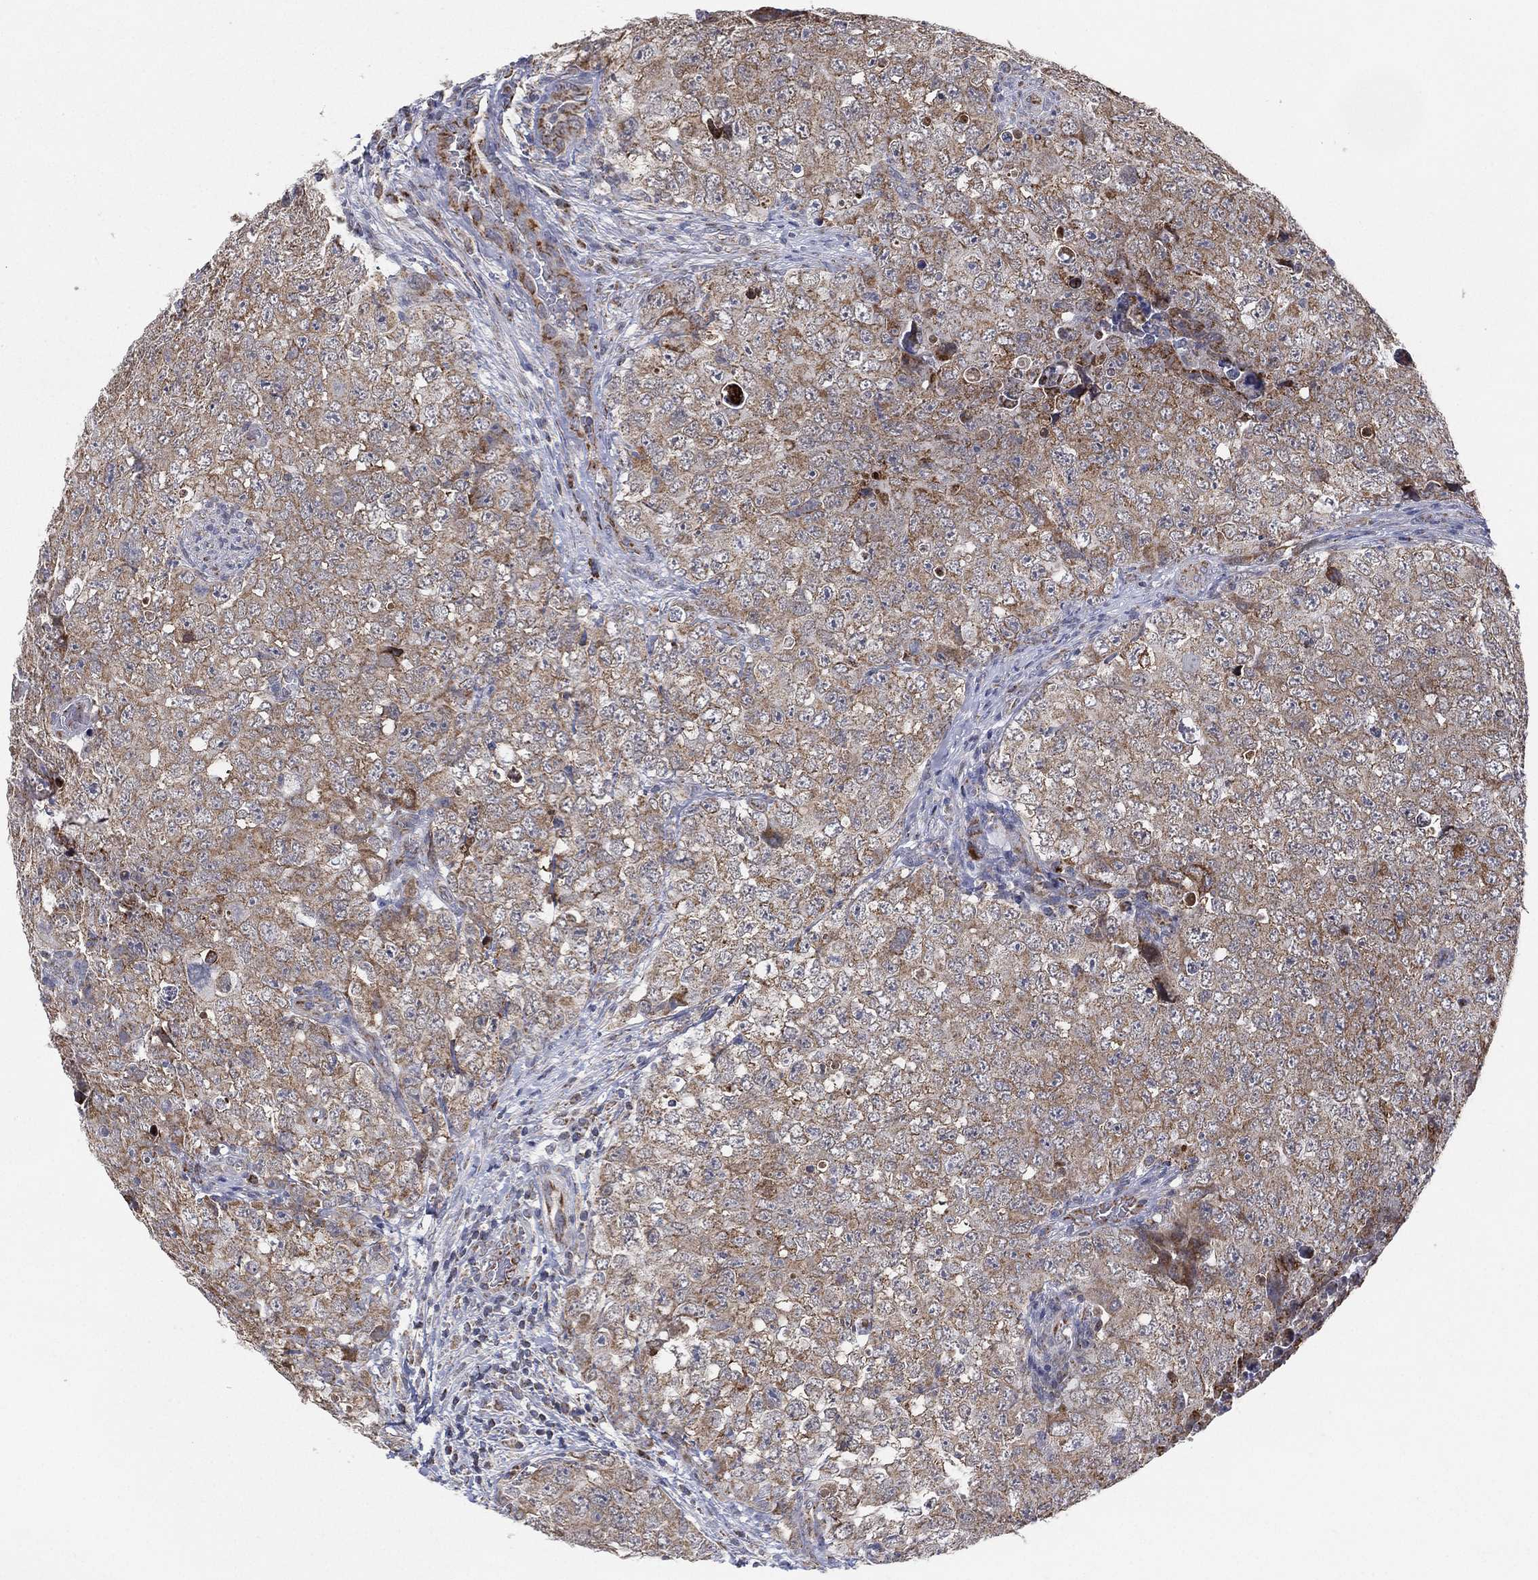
{"staining": {"intensity": "moderate", "quantity": "25%-75%", "location": "cytoplasmic/membranous"}, "tissue": "testis cancer", "cell_type": "Tumor cells", "image_type": "cancer", "snomed": [{"axis": "morphology", "description": "Seminoma, NOS"}, {"axis": "topography", "description": "Testis"}], "caption": "IHC histopathology image of human testis cancer stained for a protein (brown), which demonstrates medium levels of moderate cytoplasmic/membranous staining in approximately 25%-75% of tumor cells.", "gene": "PSMG4", "patient": {"sex": "male", "age": 34}}